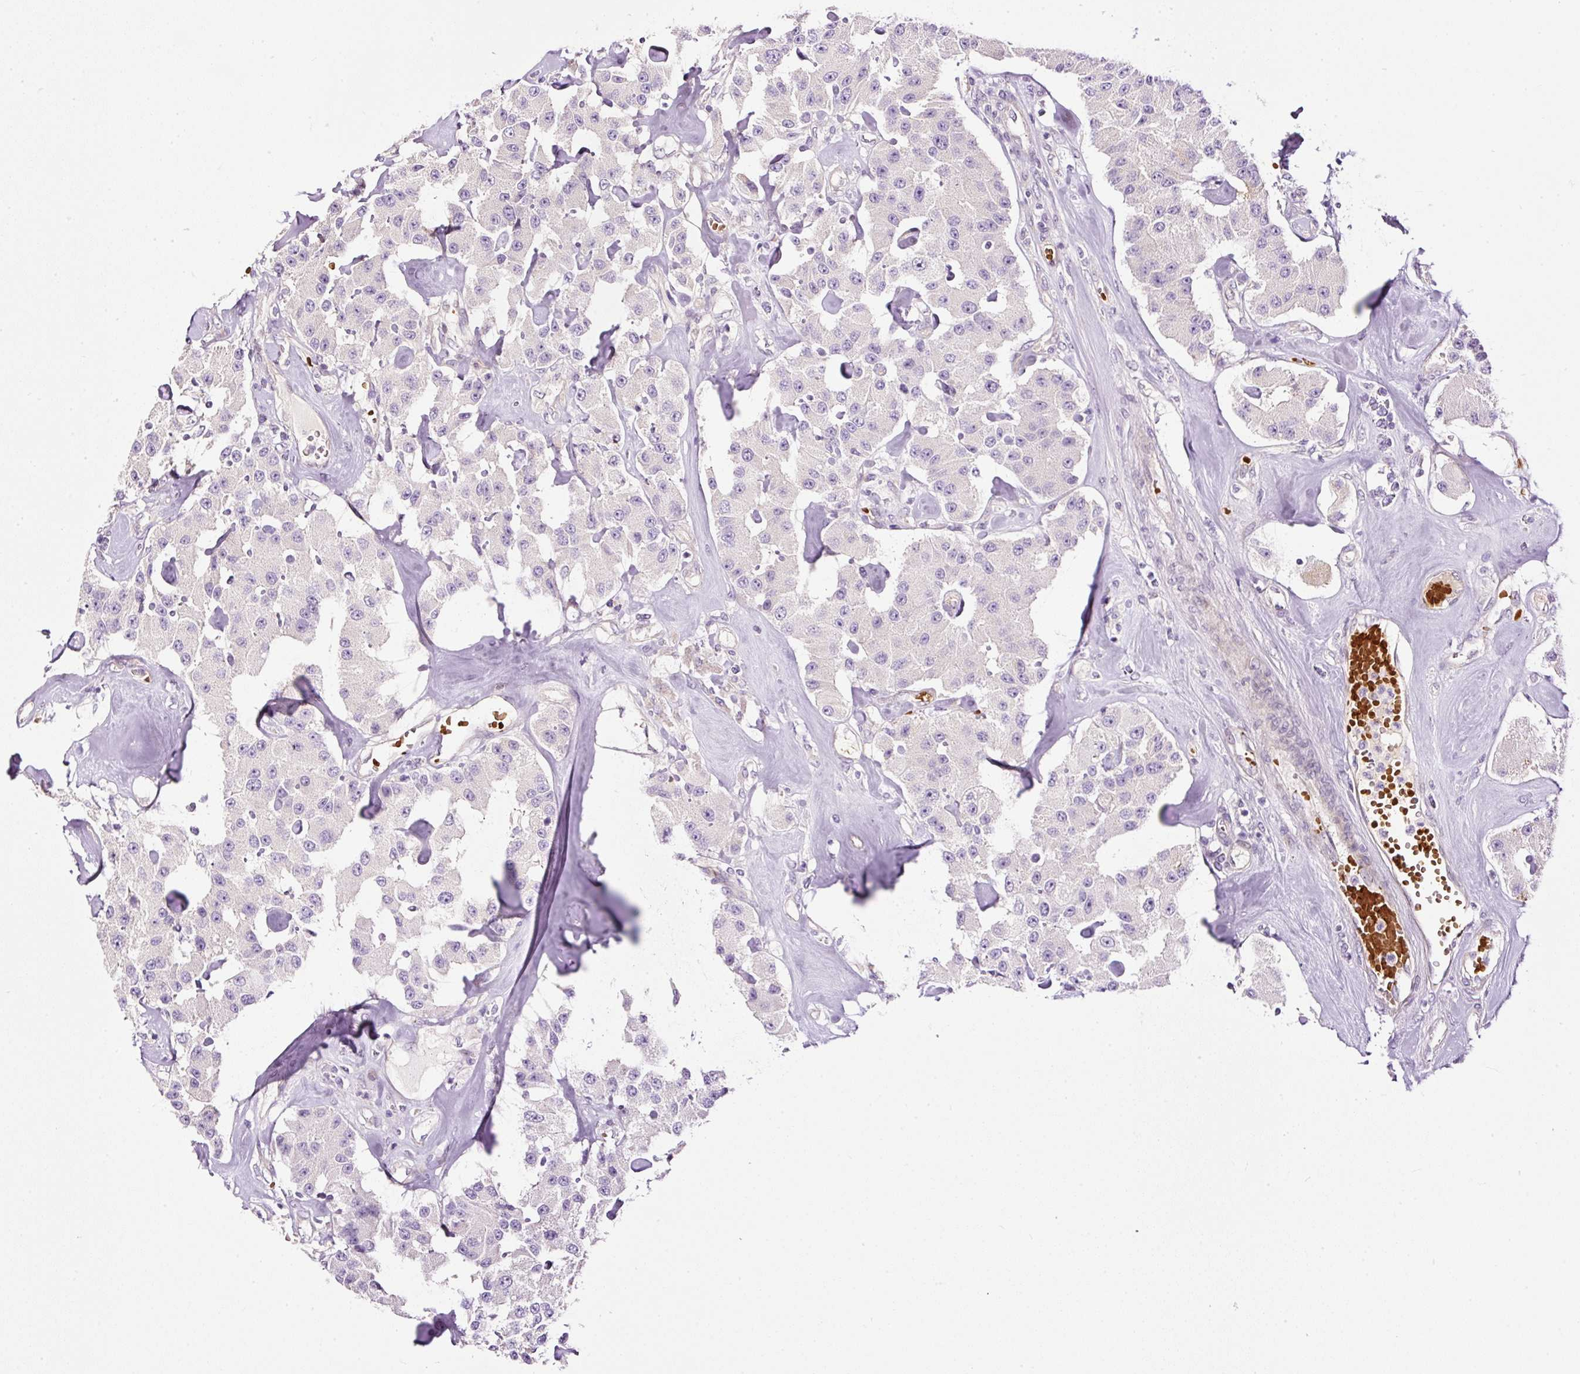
{"staining": {"intensity": "weak", "quantity": "<25%", "location": "cytoplasmic/membranous"}, "tissue": "carcinoid", "cell_type": "Tumor cells", "image_type": "cancer", "snomed": [{"axis": "morphology", "description": "Carcinoid, malignant, NOS"}, {"axis": "topography", "description": "Pancreas"}], "caption": "Carcinoid was stained to show a protein in brown. There is no significant expression in tumor cells.", "gene": "USHBP1", "patient": {"sex": "male", "age": 41}}